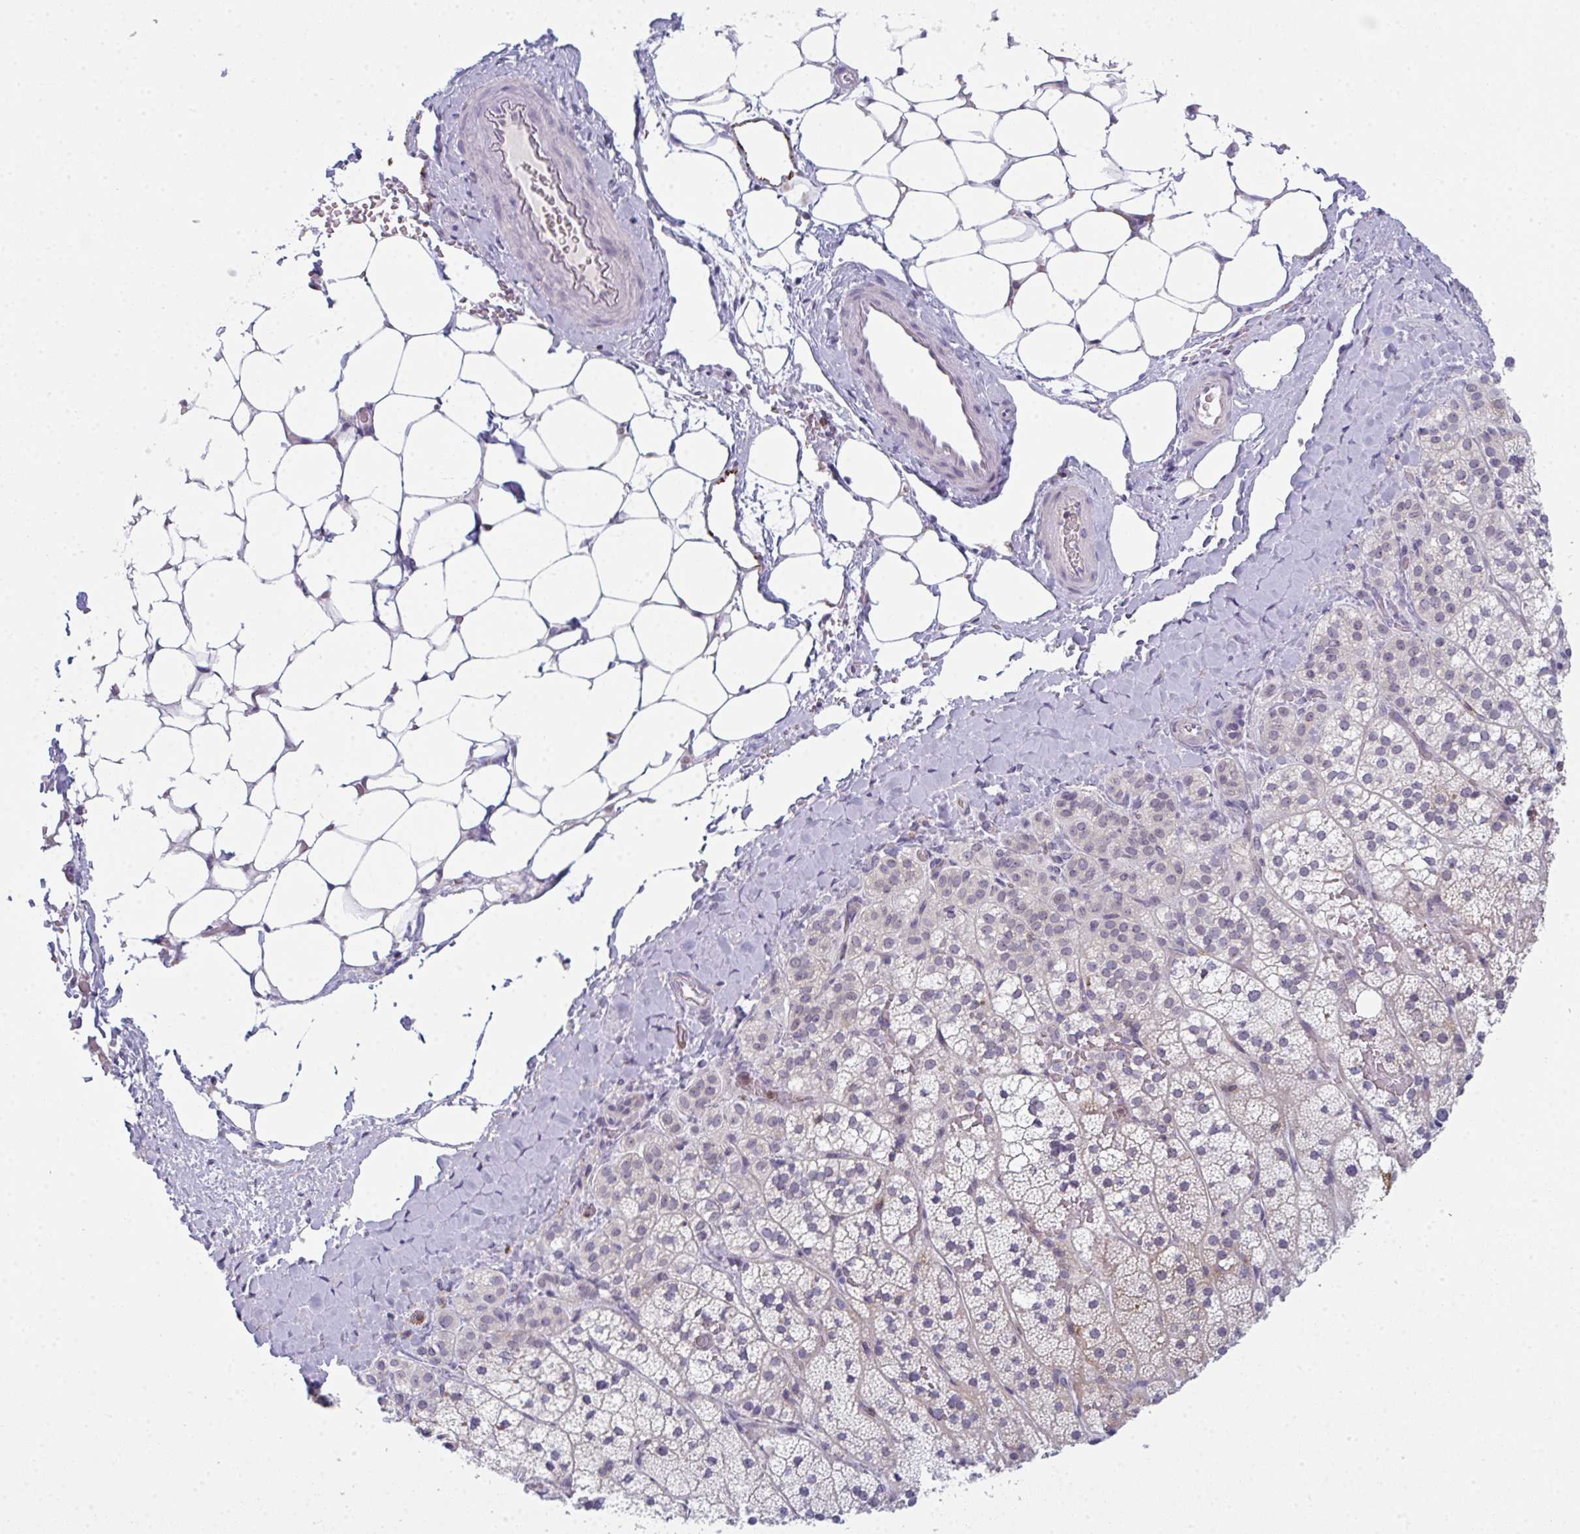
{"staining": {"intensity": "moderate", "quantity": "<25%", "location": "cytoplasmic/membranous"}, "tissue": "adrenal gland", "cell_type": "Glandular cells", "image_type": "normal", "snomed": [{"axis": "morphology", "description": "Normal tissue, NOS"}, {"axis": "topography", "description": "Adrenal gland"}], "caption": "Protein expression analysis of benign human adrenal gland reveals moderate cytoplasmic/membranous expression in approximately <25% of glandular cells.", "gene": "CD80", "patient": {"sex": "male", "age": 53}}